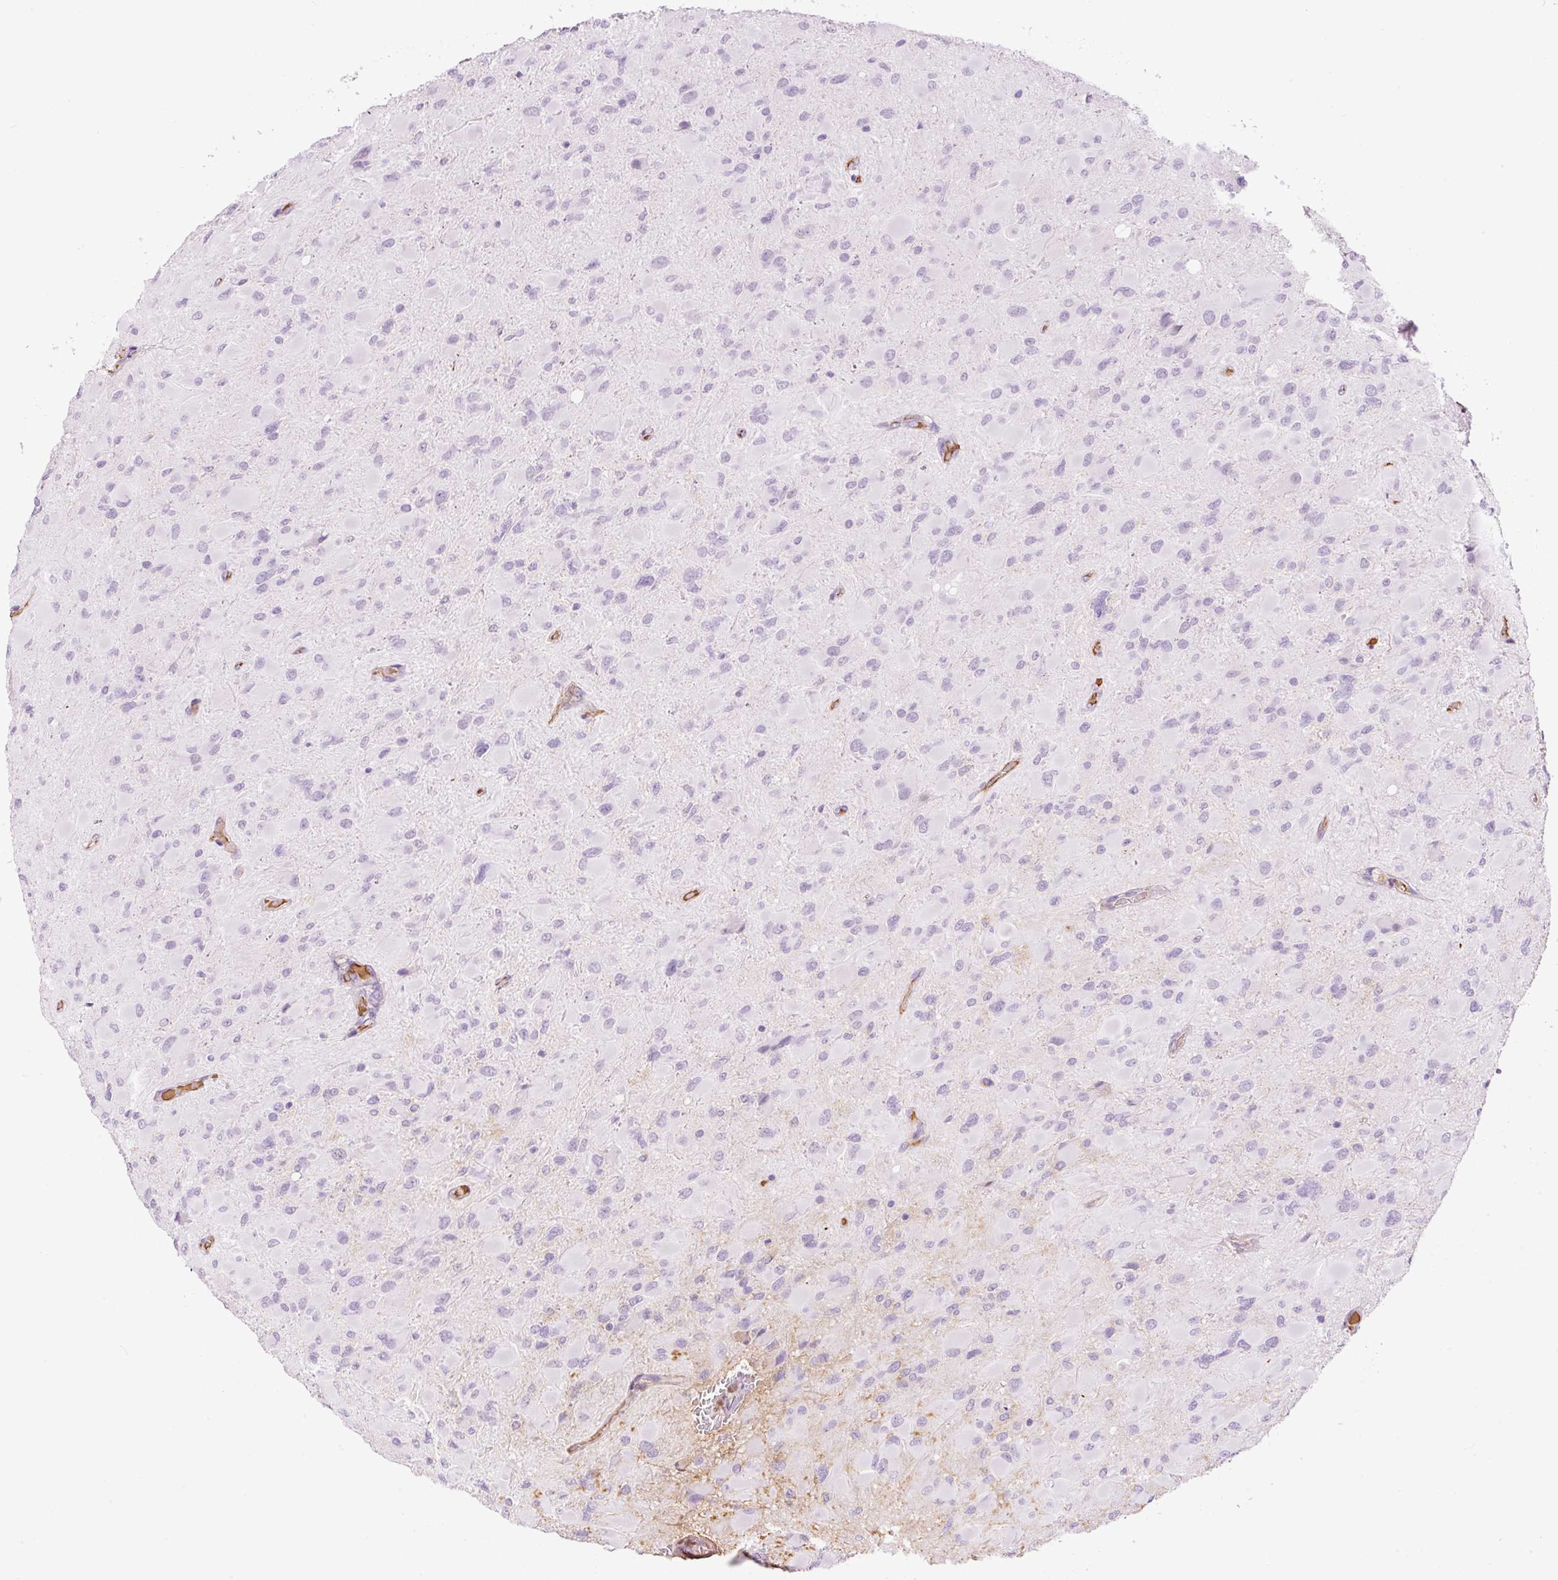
{"staining": {"intensity": "negative", "quantity": "none", "location": "none"}, "tissue": "glioma", "cell_type": "Tumor cells", "image_type": "cancer", "snomed": [{"axis": "morphology", "description": "Glioma, malignant, High grade"}, {"axis": "topography", "description": "Cerebral cortex"}], "caption": "This is a micrograph of immunohistochemistry (IHC) staining of glioma, which shows no positivity in tumor cells.", "gene": "PRPF38B", "patient": {"sex": "female", "age": 36}}